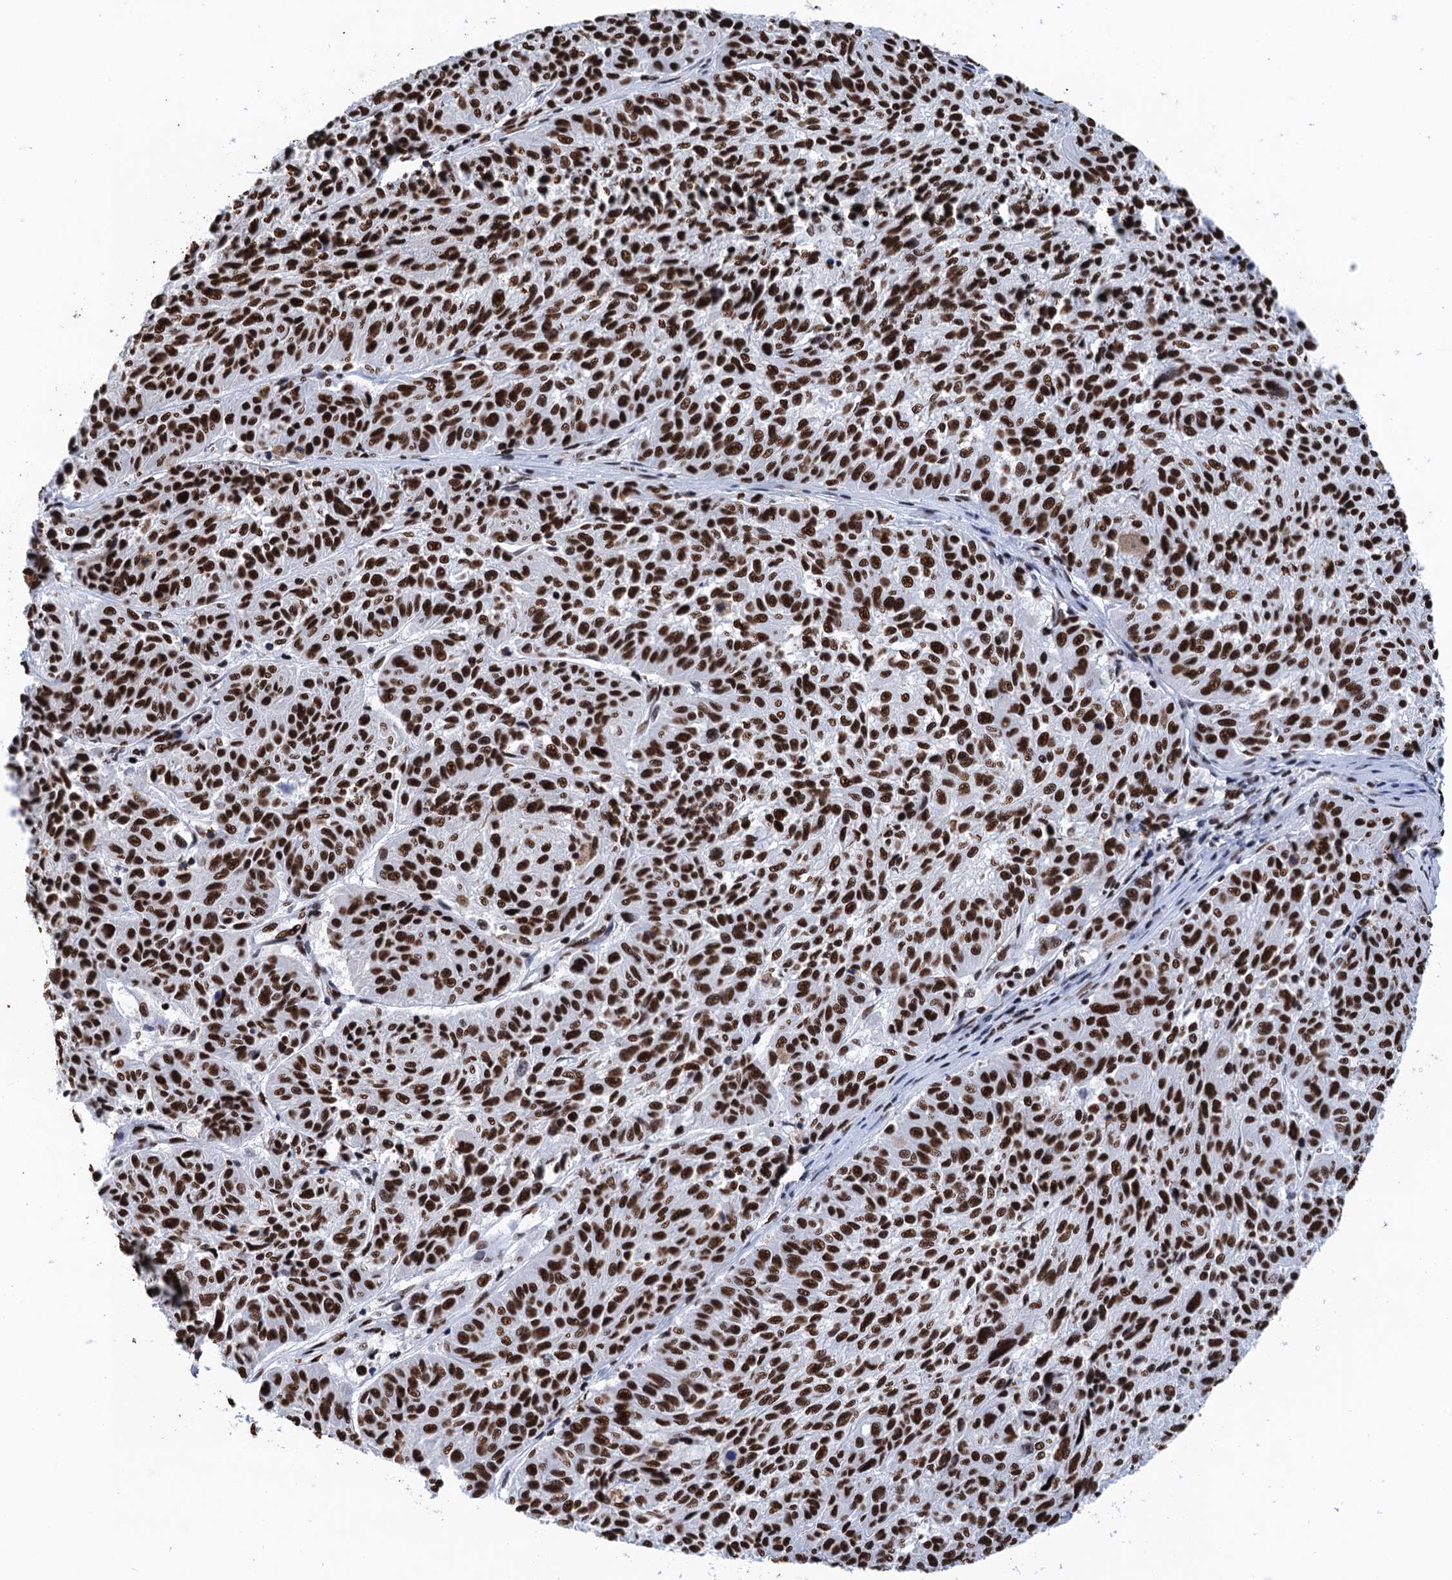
{"staining": {"intensity": "strong", "quantity": ">75%", "location": "nuclear"}, "tissue": "melanoma", "cell_type": "Tumor cells", "image_type": "cancer", "snomed": [{"axis": "morphology", "description": "Malignant melanoma, NOS"}, {"axis": "topography", "description": "Skin"}], "caption": "Tumor cells demonstrate strong nuclear expression in about >75% of cells in malignant melanoma. (DAB (3,3'-diaminobenzidine) = brown stain, brightfield microscopy at high magnification).", "gene": "UBA2", "patient": {"sex": "male", "age": 53}}